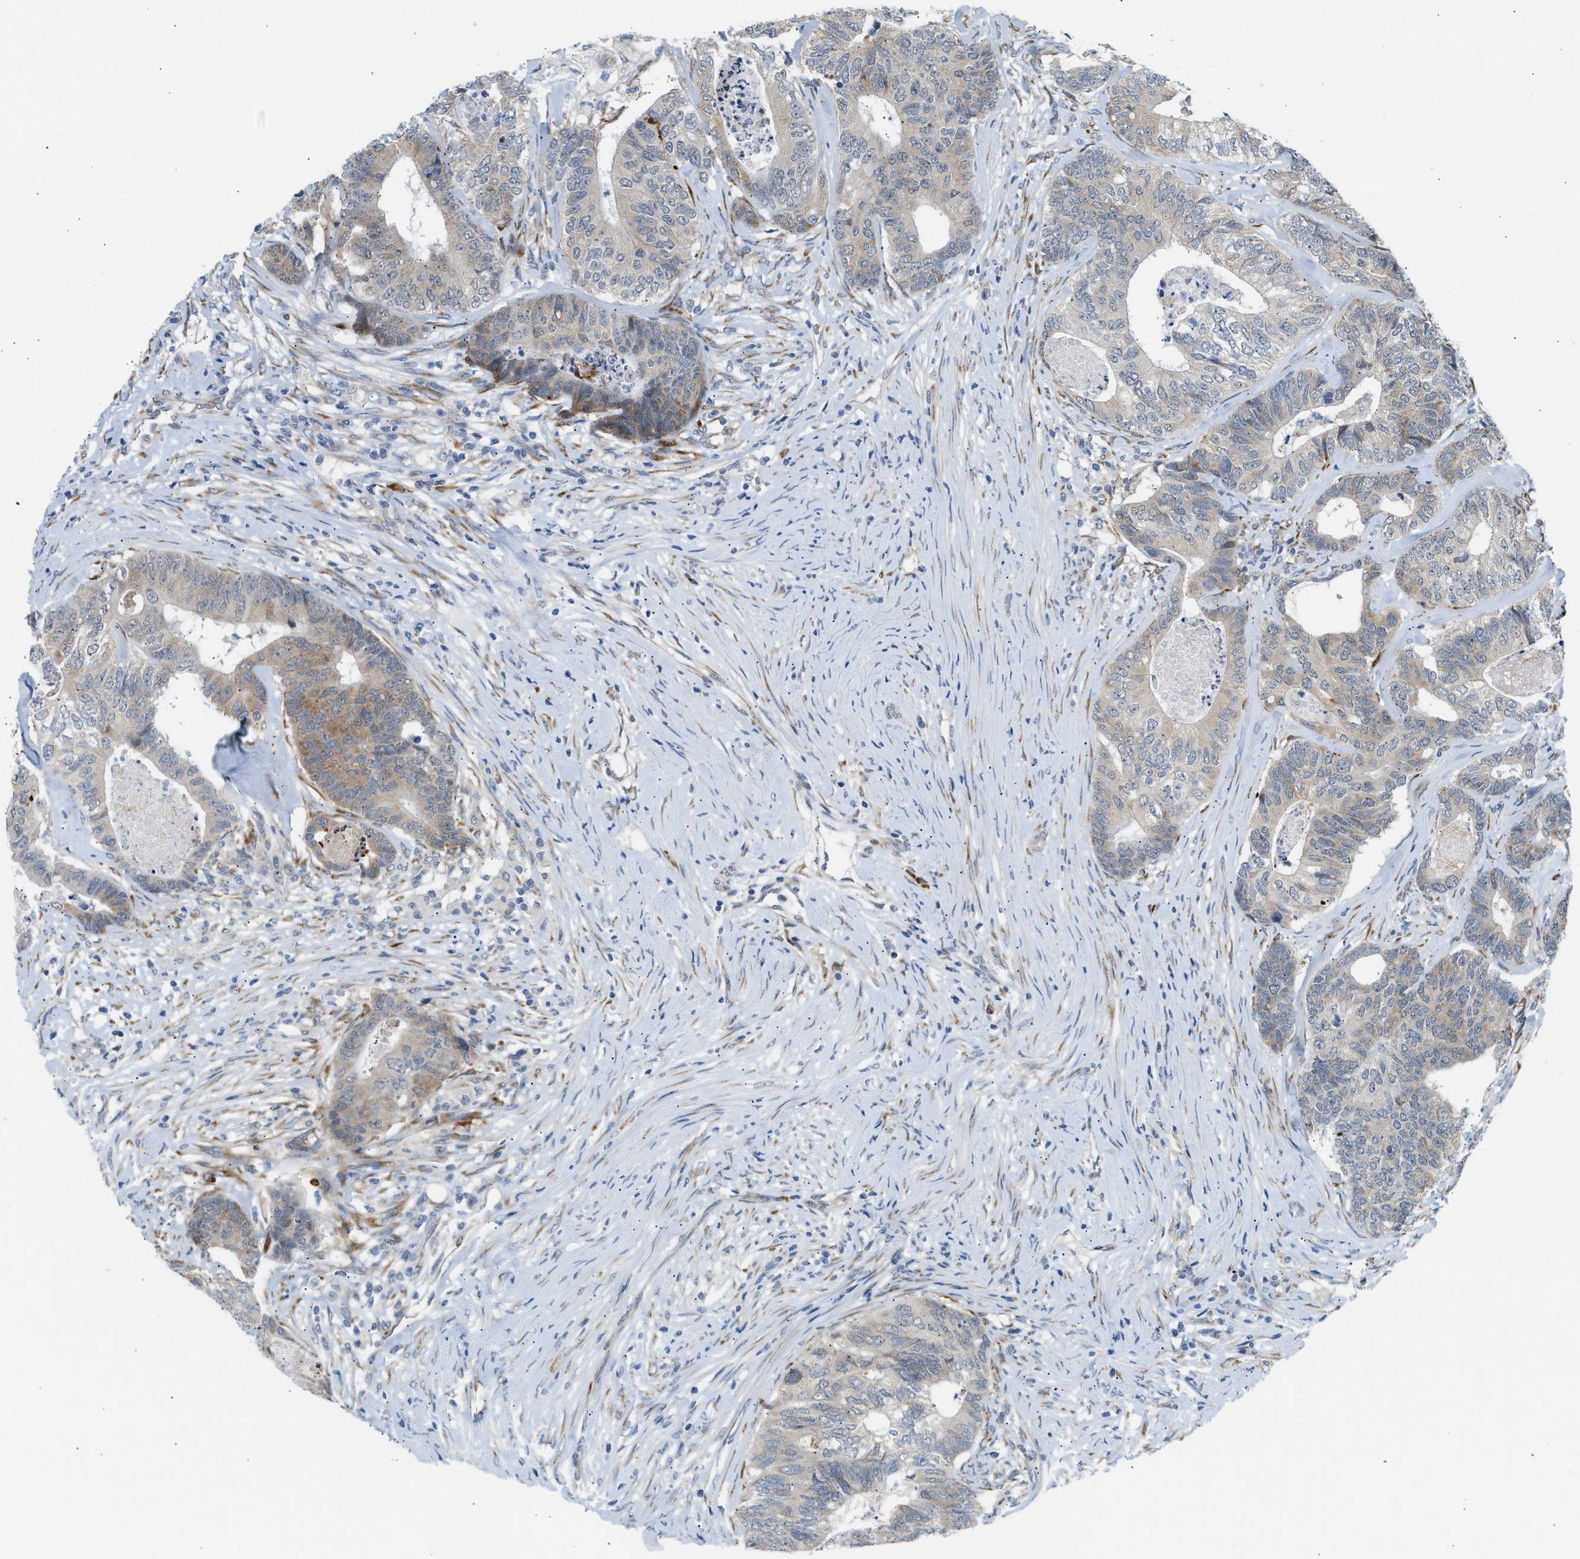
{"staining": {"intensity": "moderate", "quantity": "<25%", "location": "cytoplasmic/membranous"}, "tissue": "colorectal cancer", "cell_type": "Tumor cells", "image_type": "cancer", "snomed": [{"axis": "morphology", "description": "Adenocarcinoma, NOS"}, {"axis": "topography", "description": "Colon"}], "caption": "Colorectal cancer (adenocarcinoma) was stained to show a protein in brown. There is low levels of moderate cytoplasmic/membranous staining in approximately <25% of tumor cells.", "gene": "KCNC2", "patient": {"sex": "female", "age": 67}}